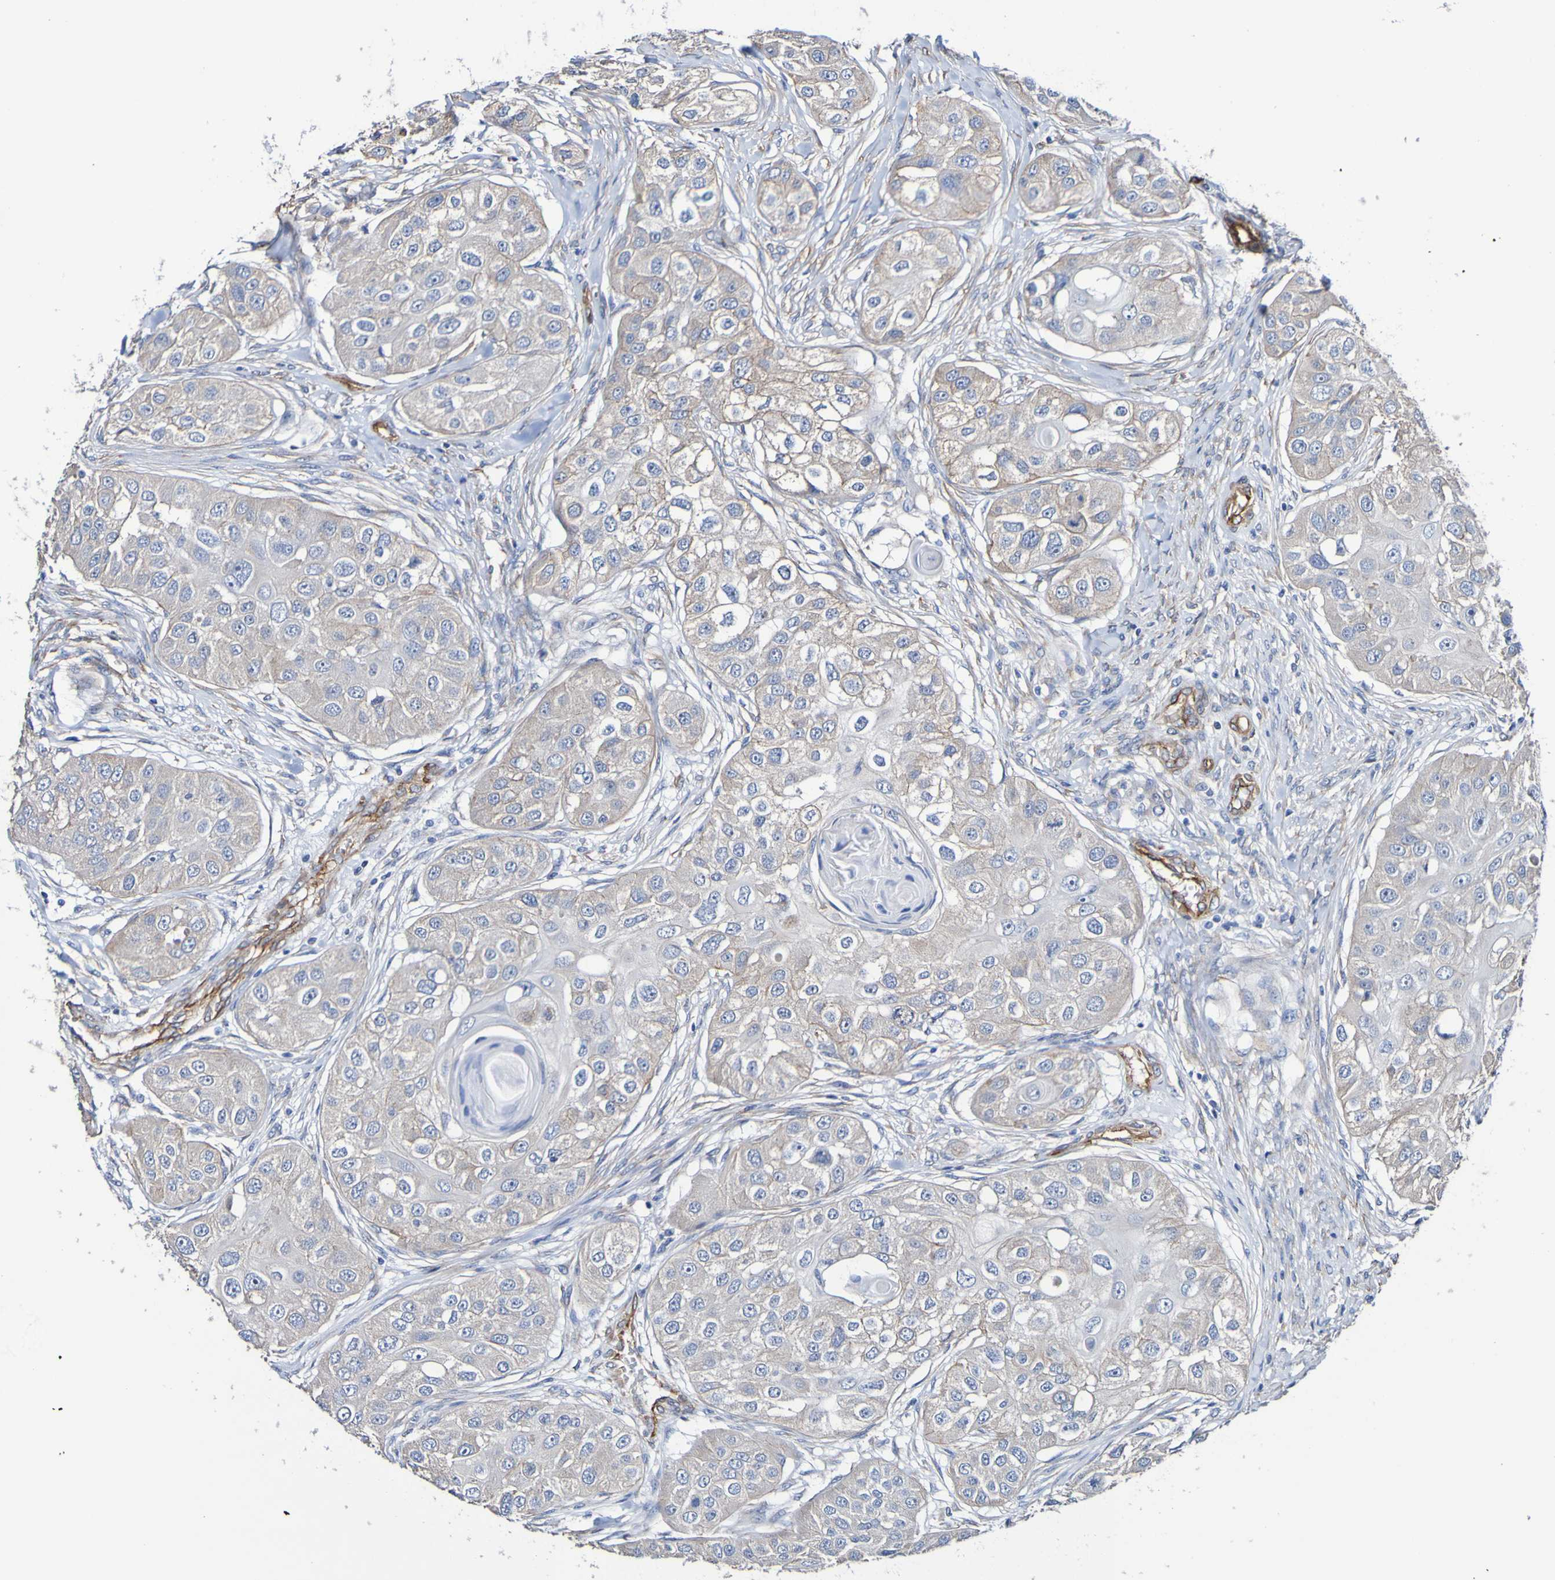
{"staining": {"intensity": "weak", "quantity": "25%-75%", "location": "cytoplasmic/membranous"}, "tissue": "head and neck cancer", "cell_type": "Tumor cells", "image_type": "cancer", "snomed": [{"axis": "morphology", "description": "Normal tissue, NOS"}, {"axis": "morphology", "description": "Squamous cell carcinoma, NOS"}, {"axis": "topography", "description": "Skeletal muscle"}, {"axis": "topography", "description": "Head-Neck"}], "caption": "A micrograph of human head and neck squamous cell carcinoma stained for a protein demonstrates weak cytoplasmic/membranous brown staining in tumor cells.", "gene": "ELMOD3", "patient": {"sex": "male", "age": 51}}